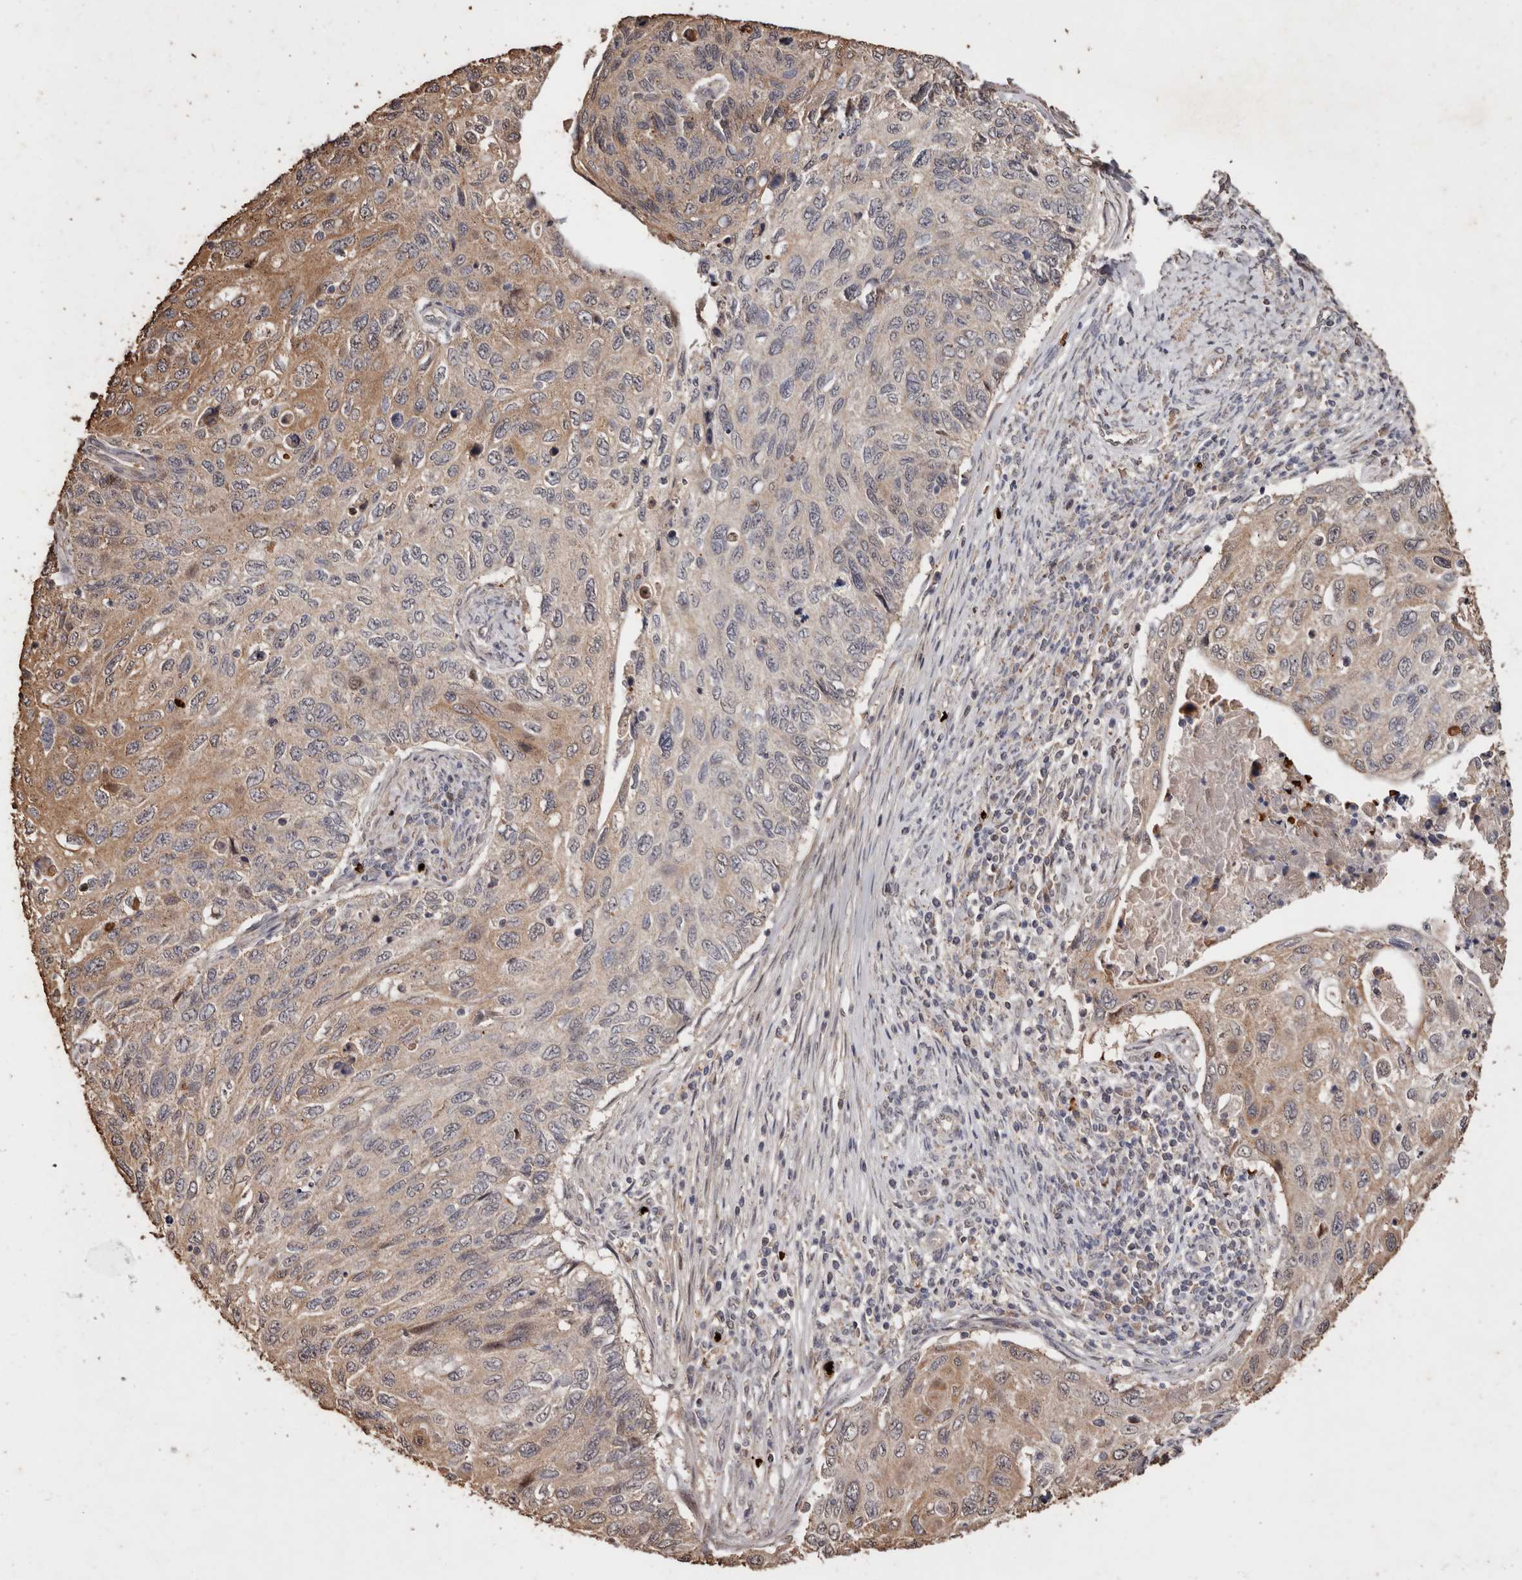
{"staining": {"intensity": "moderate", "quantity": "25%-75%", "location": "cytoplasmic/membranous"}, "tissue": "cervical cancer", "cell_type": "Tumor cells", "image_type": "cancer", "snomed": [{"axis": "morphology", "description": "Squamous cell carcinoma, NOS"}, {"axis": "topography", "description": "Cervix"}], "caption": "Cervical cancer tissue reveals moderate cytoplasmic/membranous expression in about 25%-75% of tumor cells, visualized by immunohistochemistry. Nuclei are stained in blue.", "gene": "GRAMD2A", "patient": {"sex": "female", "age": 70}}